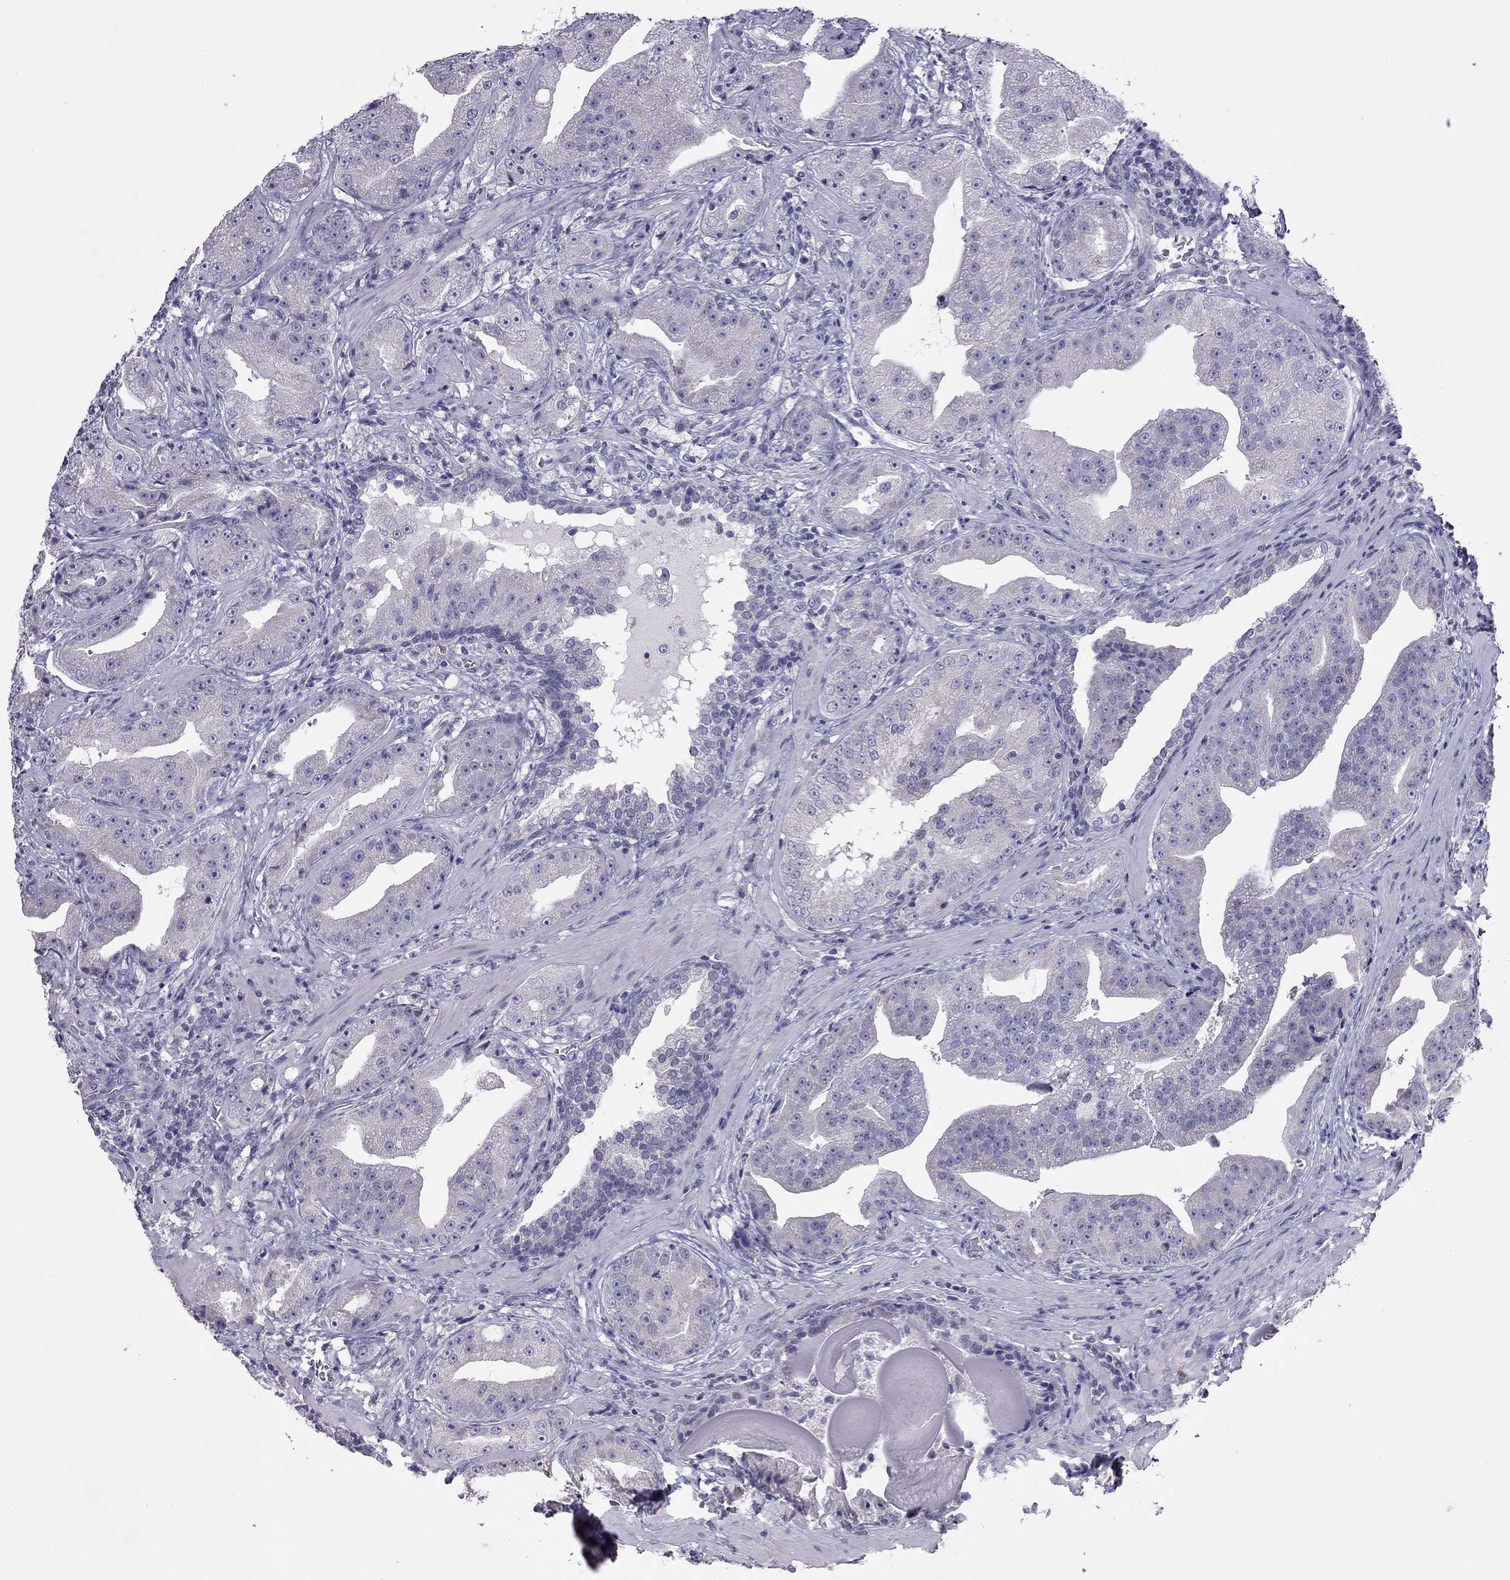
{"staining": {"intensity": "negative", "quantity": "none", "location": "none"}, "tissue": "prostate cancer", "cell_type": "Tumor cells", "image_type": "cancer", "snomed": [{"axis": "morphology", "description": "Adenocarcinoma, Low grade"}, {"axis": "topography", "description": "Prostate"}], "caption": "Immunohistochemical staining of human adenocarcinoma (low-grade) (prostate) displays no significant expression in tumor cells.", "gene": "PPP1R3A", "patient": {"sex": "male", "age": 62}}